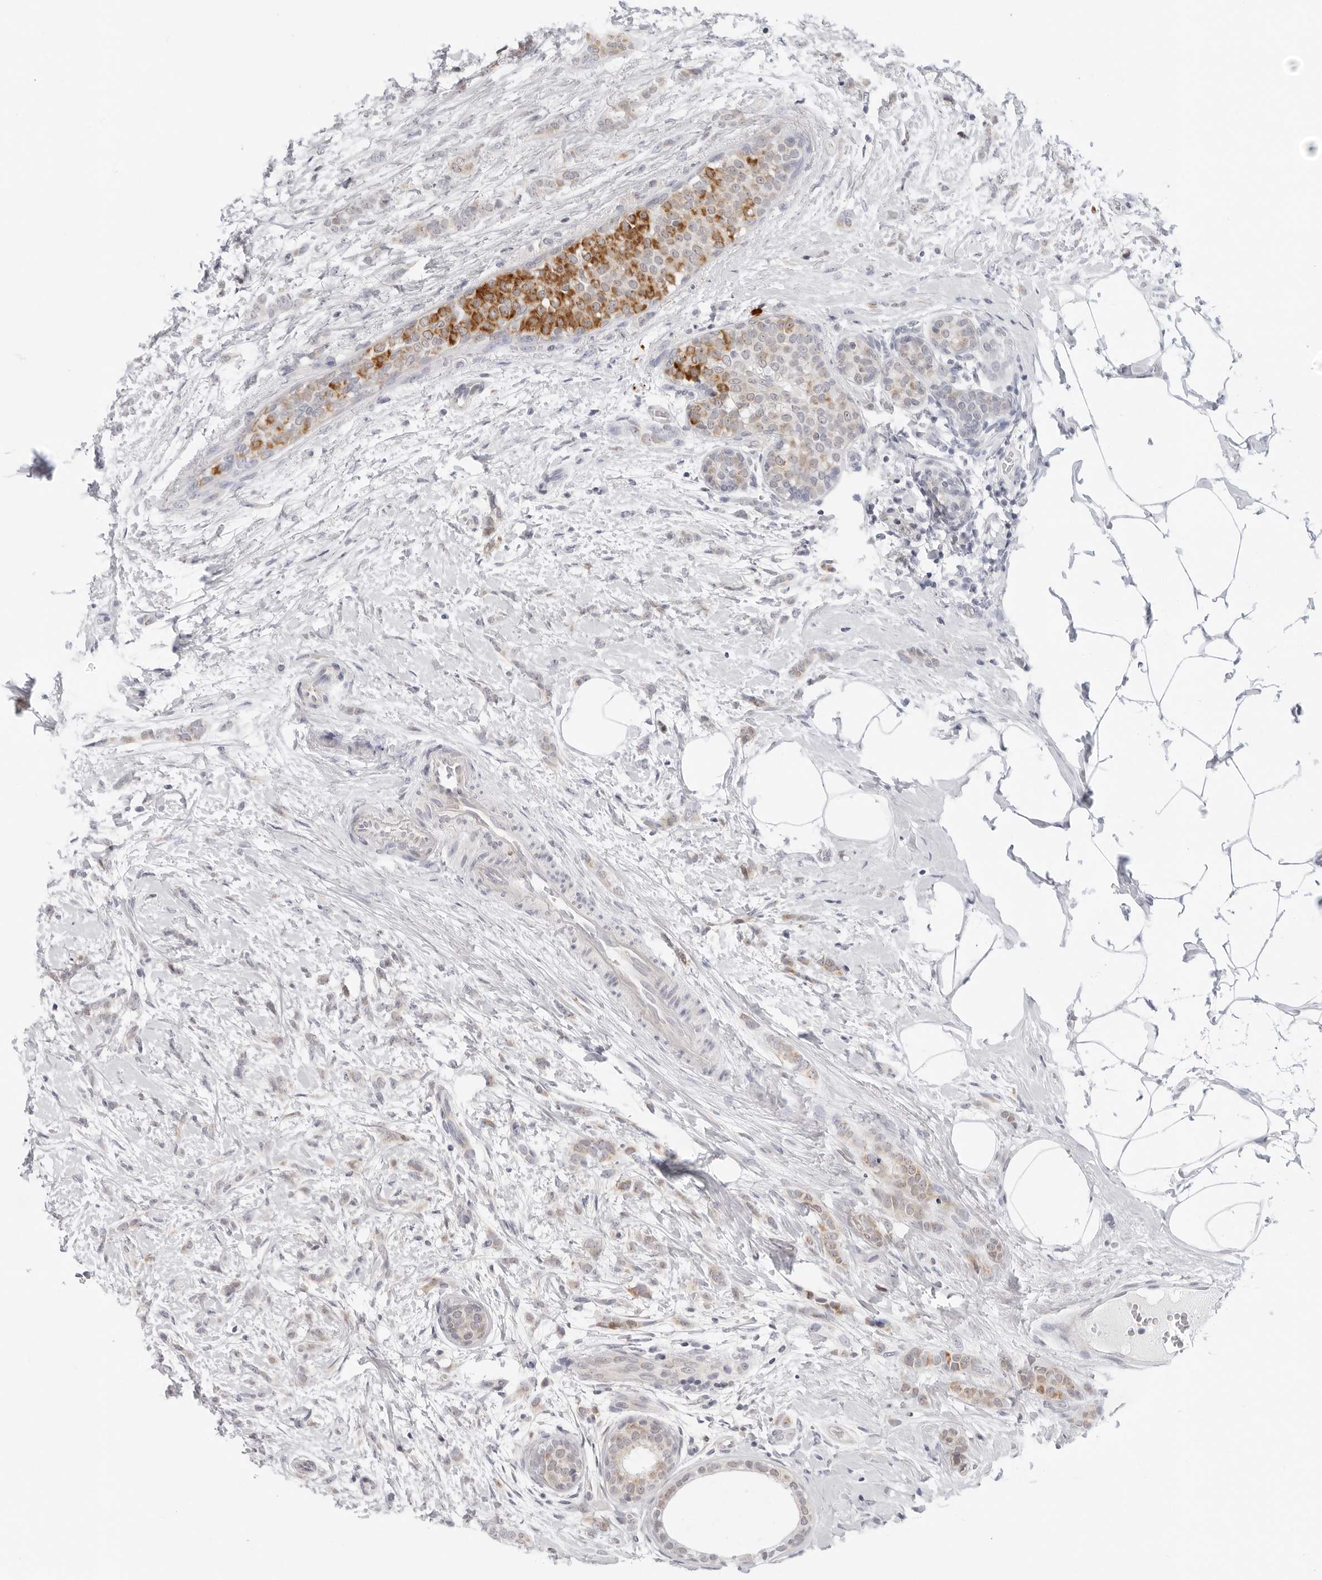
{"staining": {"intensity": "moderate", "quantity": "25%-75%", "location": "cytoplasmic/membranous"}, "tissue": "breast cancer", "cell_type": "Tumor cells", "image_type": "cancer", "snomed": [{"axis": "morphology", "description": "Lobular carcinoma, in situ"}, {"axis": "morphology", "description": "Lobular carcinoma"}, {"axis": "topography", "description": "Breast"}], "caption": "Human breast cancer (lobular carcinoma) stained with a brown dye shows moderate cytoplasmic/membranous positive positivity in approximately 25%-75% of tumor cells.", "gene": "CIART", "patient": {"sex": "female", "age": 41}}